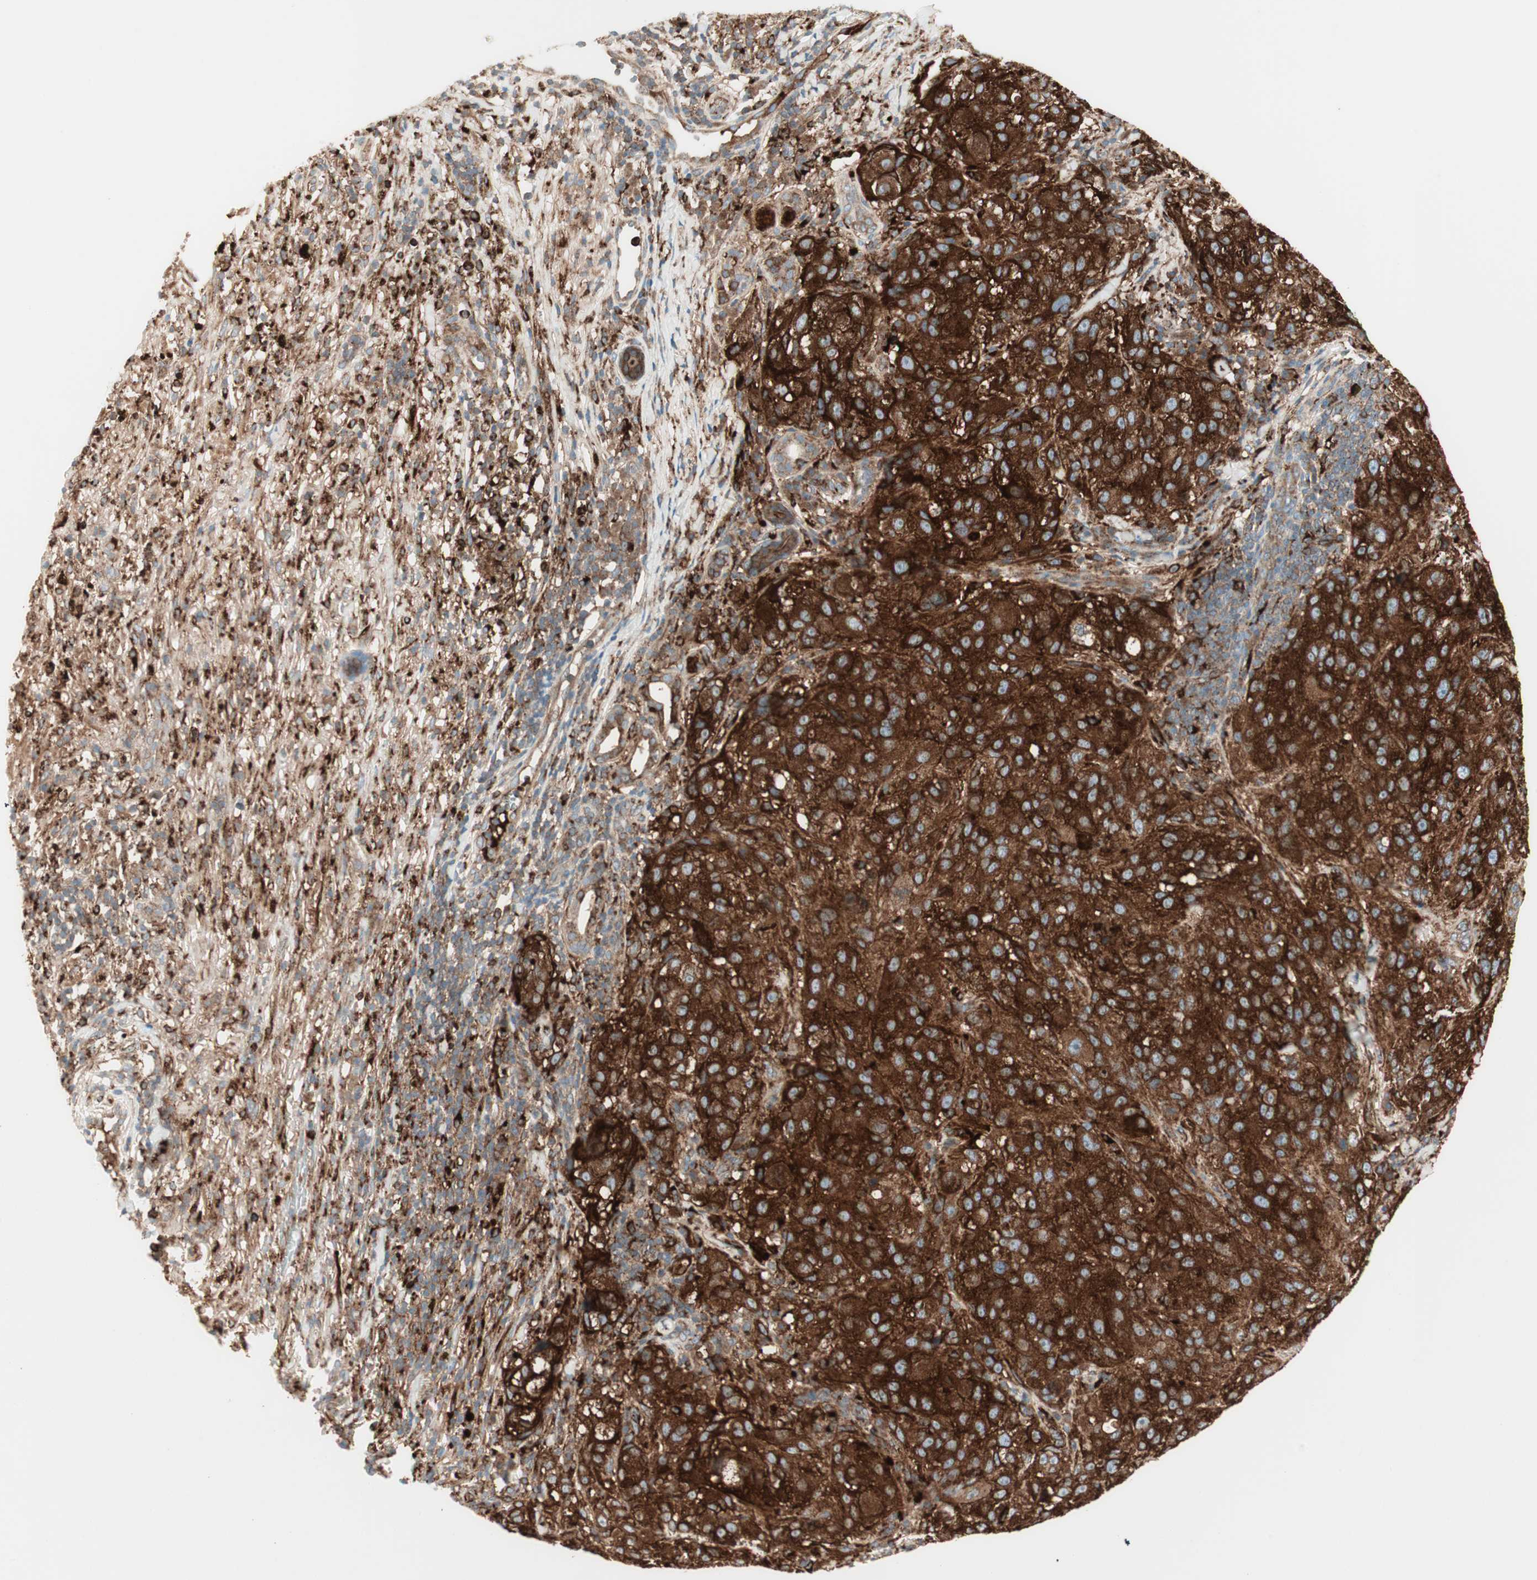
{"staining": {"intensity": "strong", "quantity": "25%-75%", "location": "cytoplasmic/membranous"}, "tissue": "melanoma", "cell_type": "Tumor cells", "image_type": "cancer", "snomed": [{"axis": "morphology", "description": "Necrosis, NOS"}, {"axis": "morphology", "description": "Malignant melanoma, NOS"}, {"axis": "topography", "description": "Skin"}], "caption": "A high-resolution histopathology image shows immunohistochemistry staining of malignant melanoma, which reveals strong cytoplasmic/membranous expression in about 25%-75% of tumor cells. (brown staining indicates protein expression, while blue staining denotes nuclei).", "gene": "ATP6V1G1", "patient": {"sex": "female", "age": 87}}